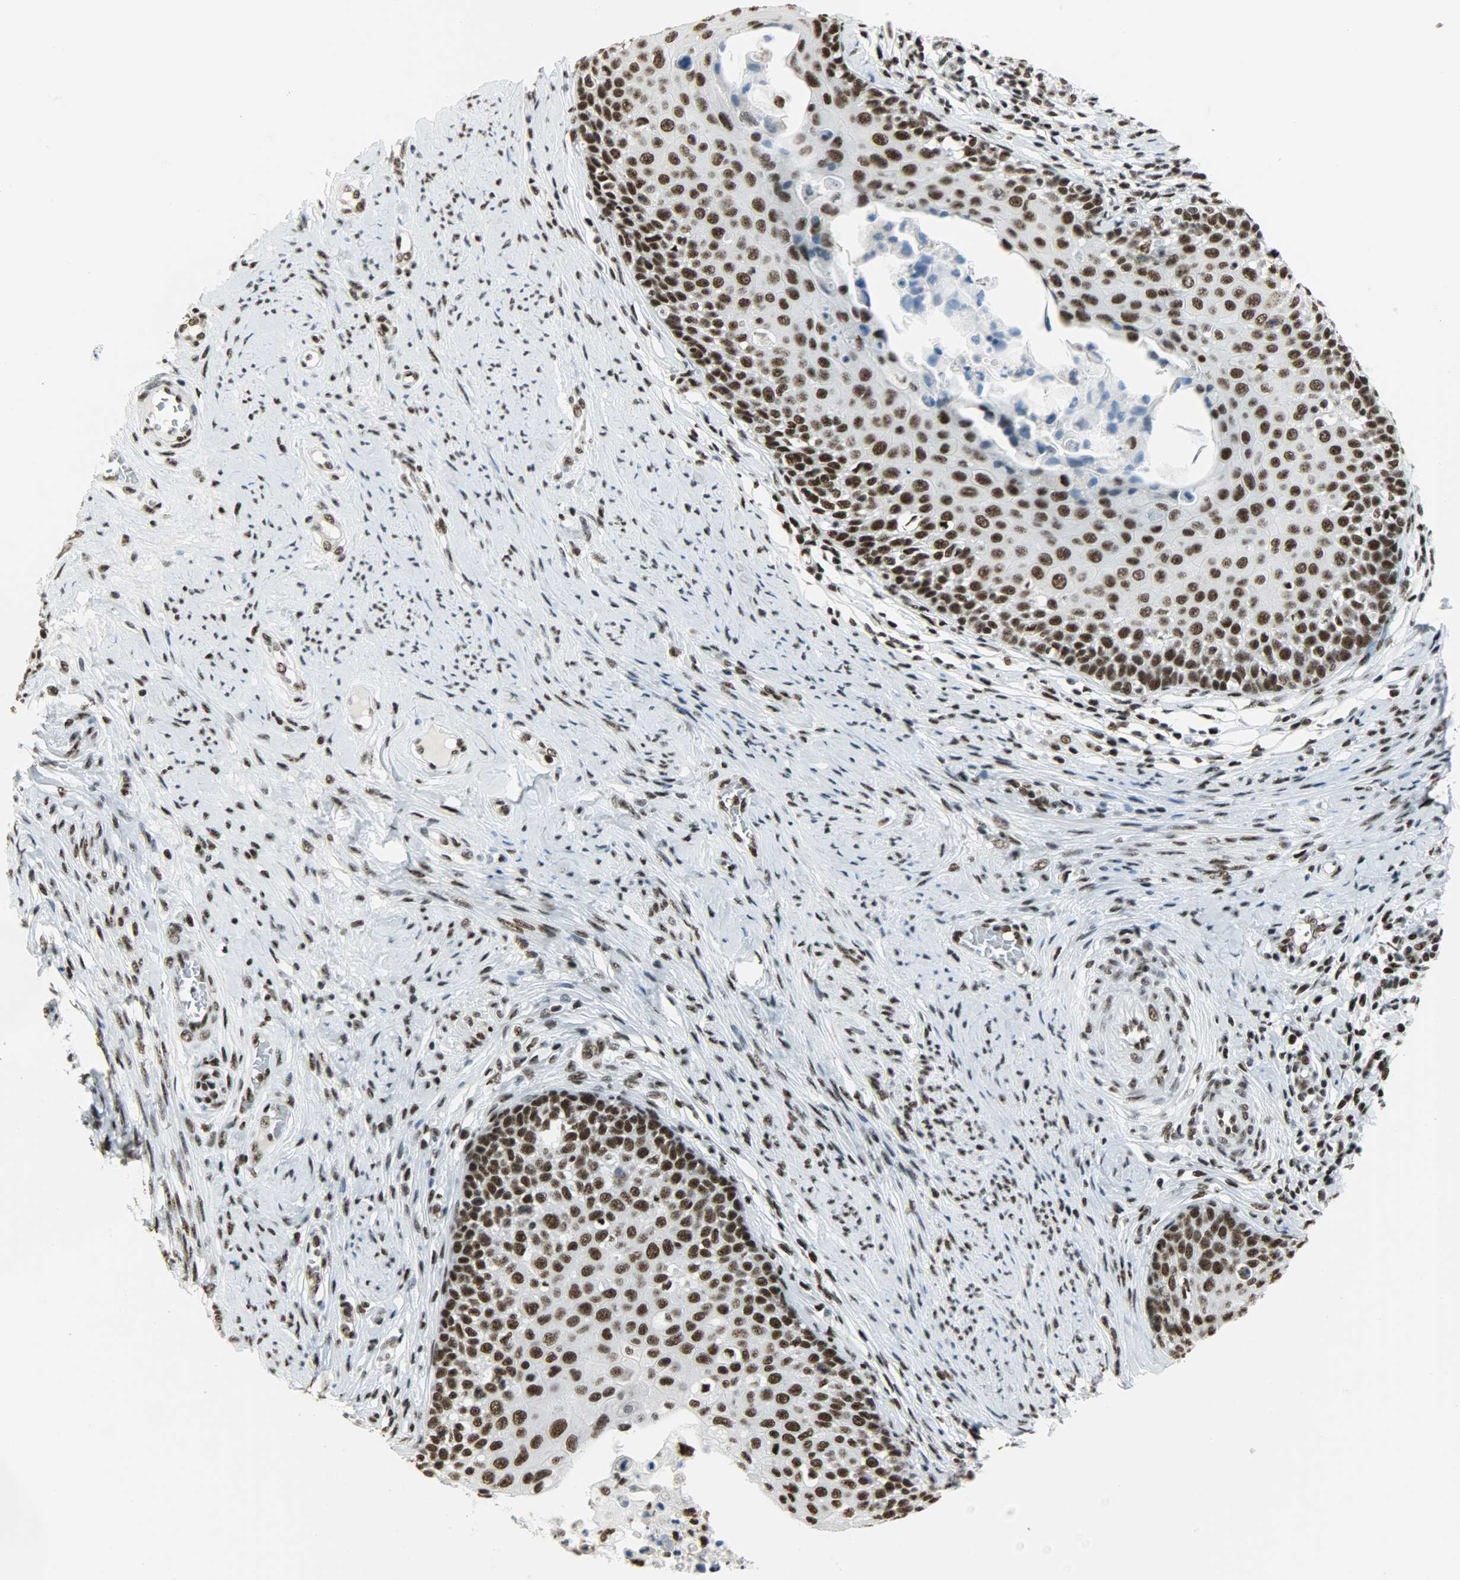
{"staining": {"intensity": "strong", "quantity": ">75%", "location": "nuclear"}, "tissue": "cervical cancer", "cell_type": "Tumor cells", "image_type": "cancer", "snomed": [{"axis": "morphology", "description": "Squamous cell carcinoma, NOS"}, {"axis": "morphology", "description": "Adenocarcinoma, NOS"}, {"axis": "topography", "description": "Cervix"}], "caption": "This photomicrograph reveals cervical cancer stained with immunohistochemistry (IHC) to label a protein in brown. The nuclear of tumor cells show strong positivity for the protein. Nuclei are counter-stained blue.", "gene": "SNRPA", "patient": {"sex": "female", "age": 52}}